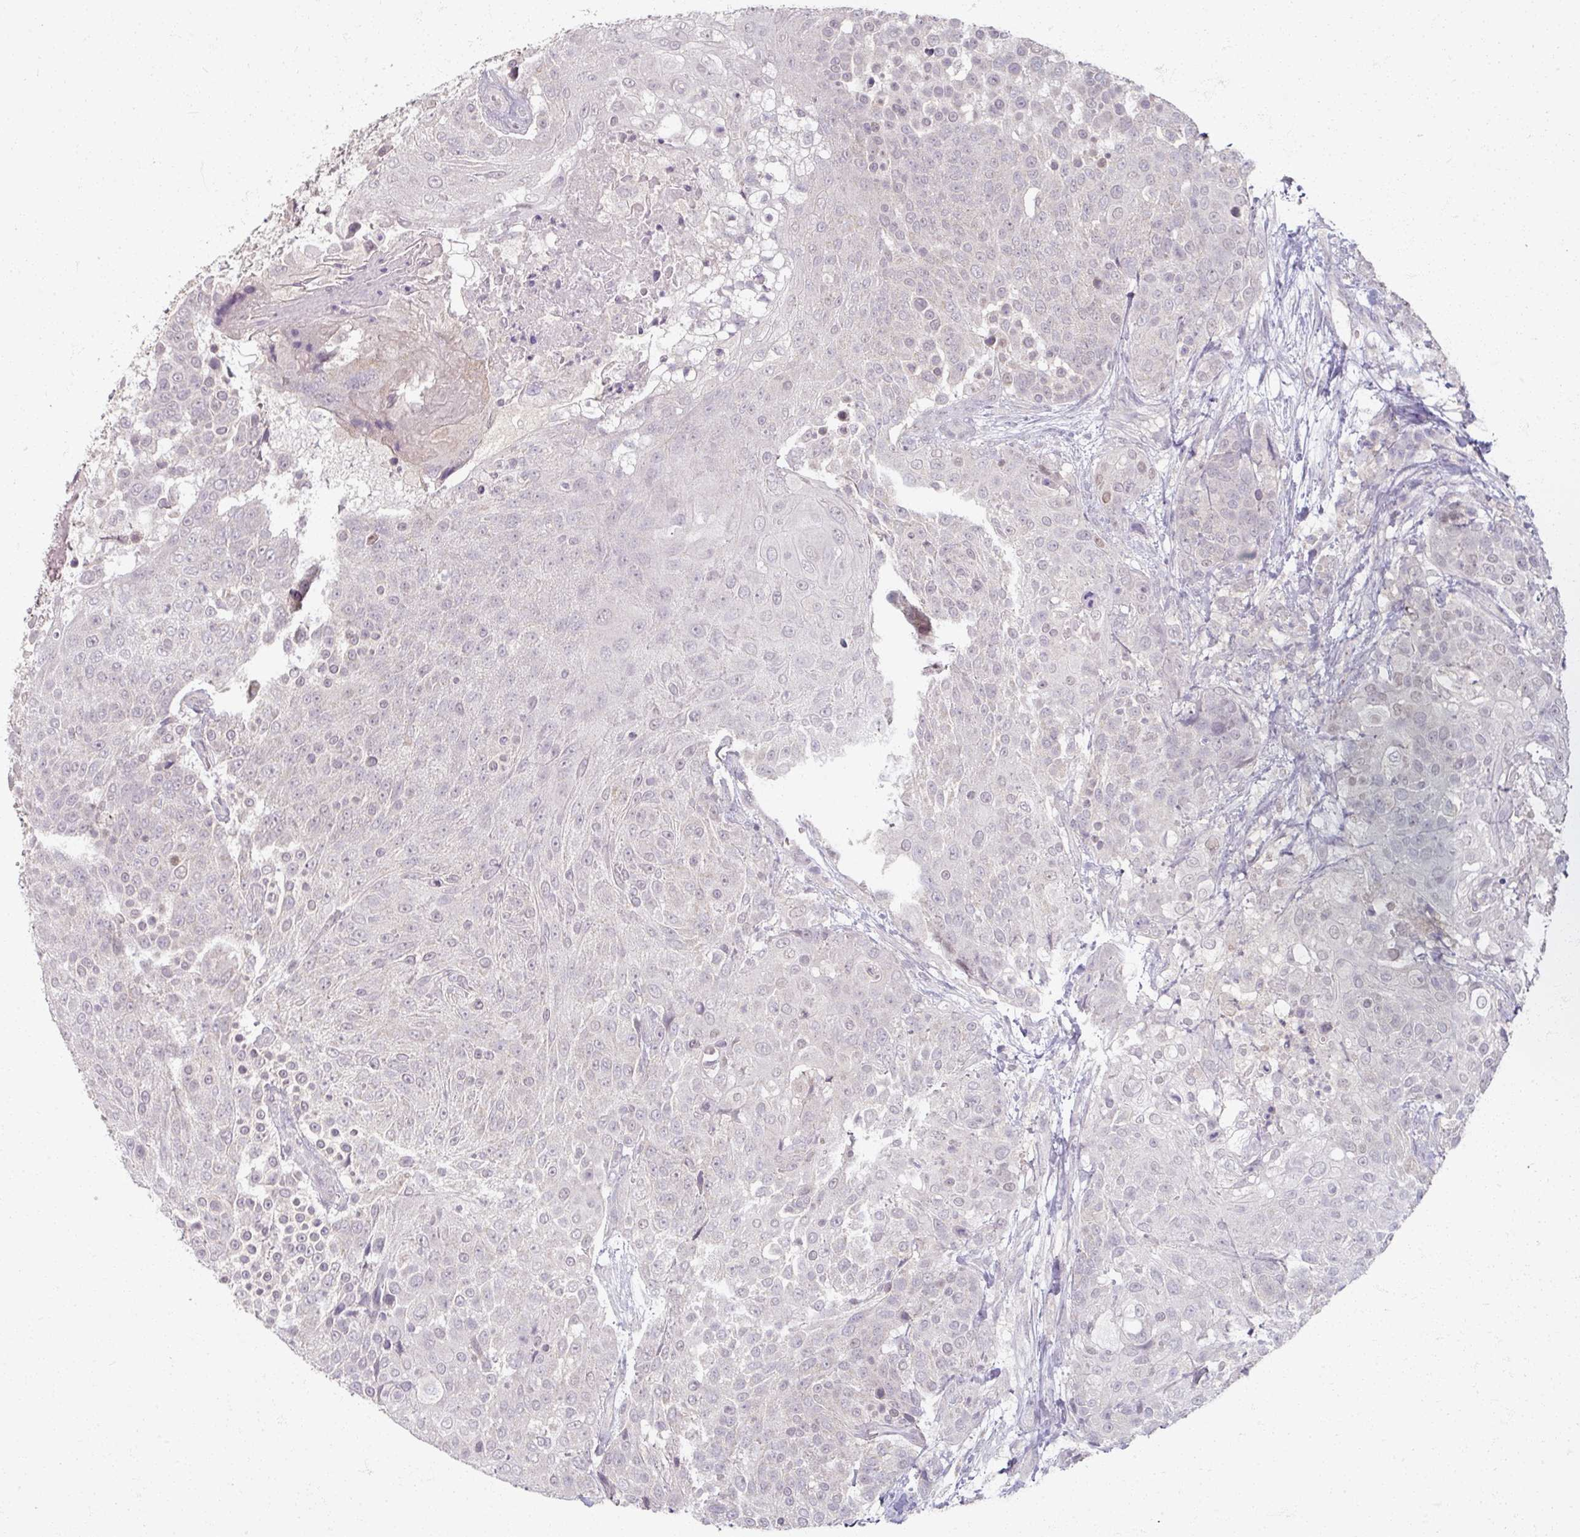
{"staining": {"intensity": "negative", "quantity": "none", "location": "none"}, "tissue": "urothelial cancer", "cell_type": "Tumor cells", "image_type": "cancer", "snomed": [{"axis": "morphology", "description": "Urothelial carcinoma, High grade"}, {"axis": "topography", "description": "Urinary bladder"}], "caption": "Urothelial carcinoma (high-grade) stained for a protein using immunohistochemistry displays no expression tumor cells.", "gene": "SOX11", "patient": {"sex": "female", "age": 63}}